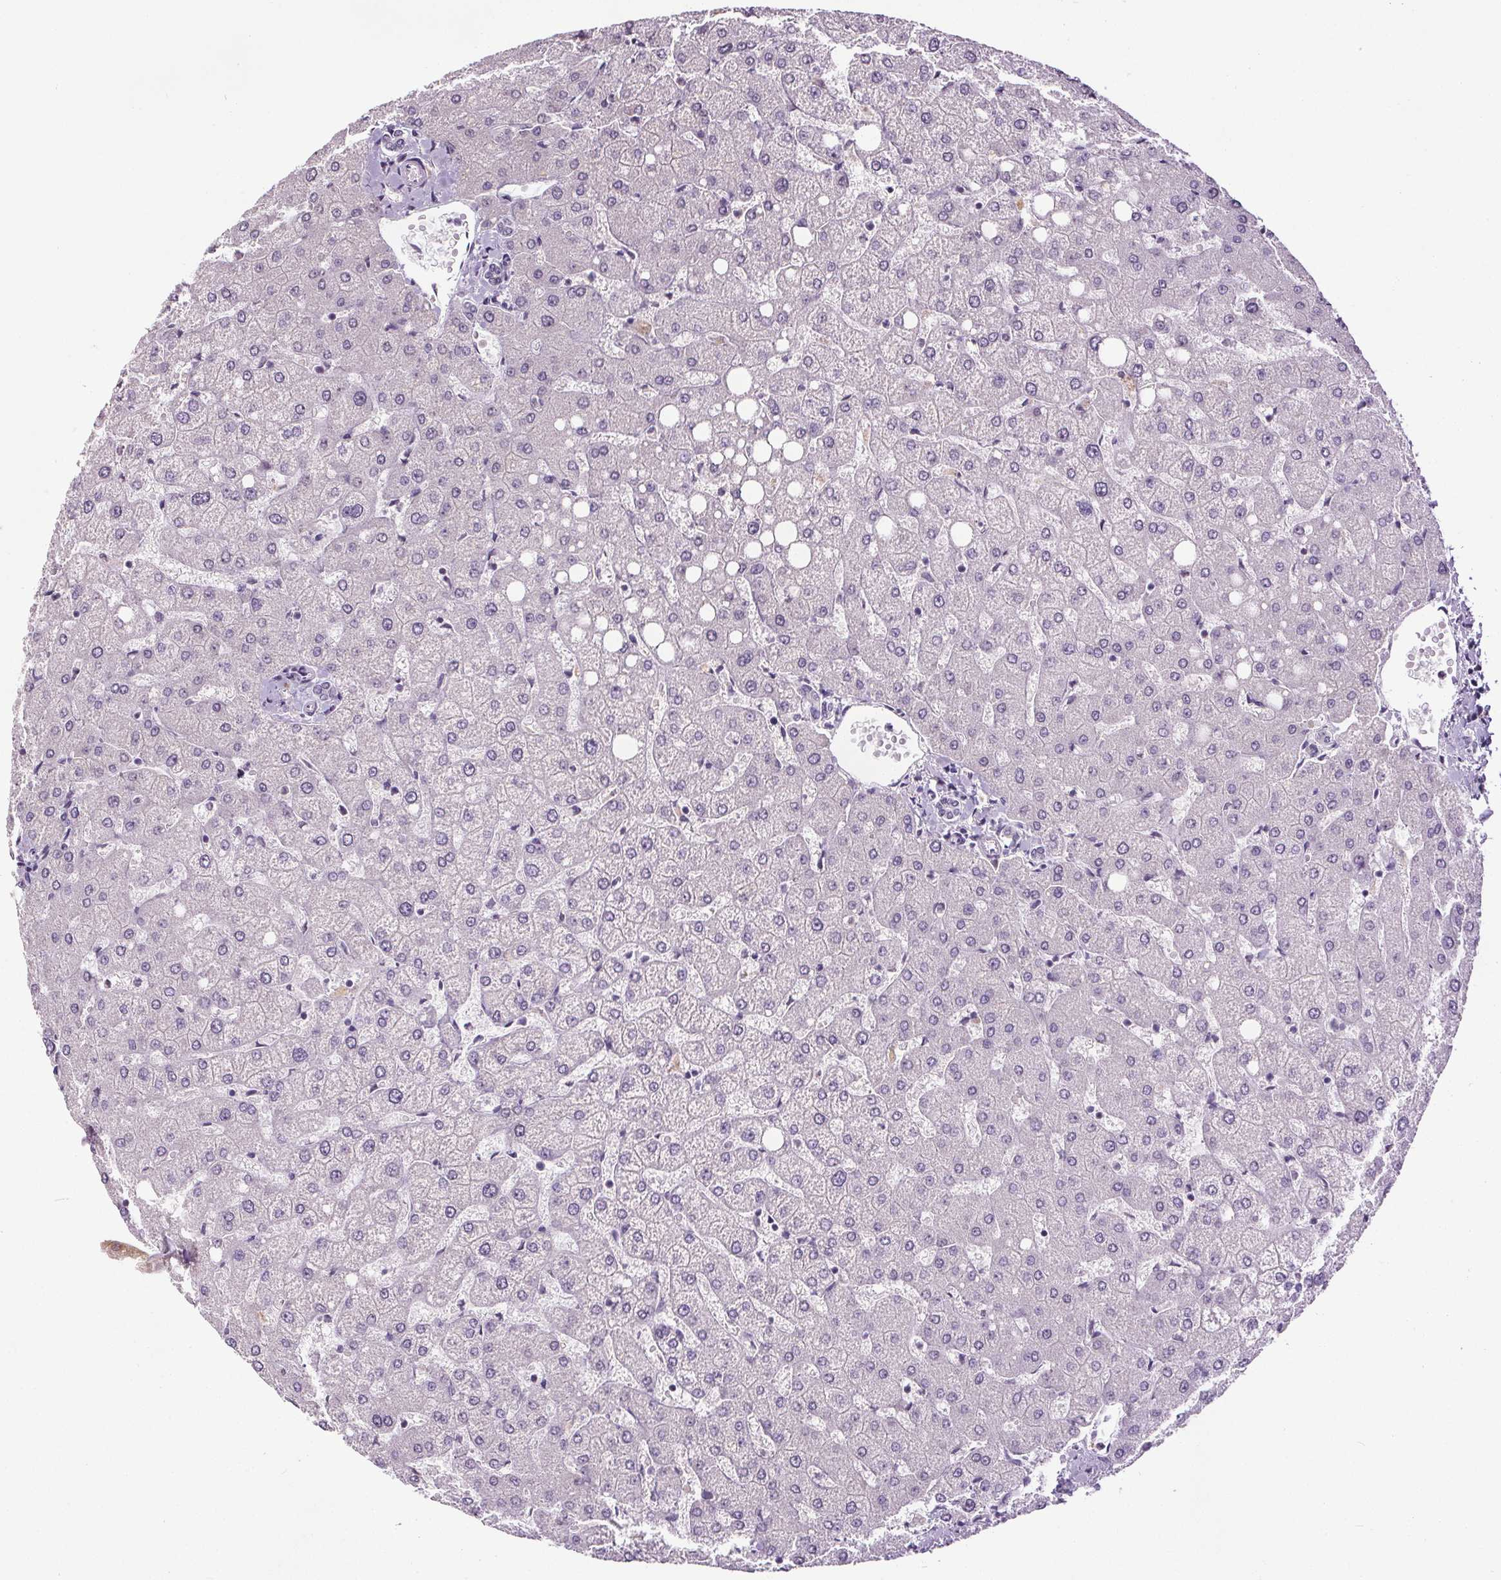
{"staining": {"intensity": "negative", "quantity": "none", "location": "none"}, "tissue": "liver", "cell_type": "Cholangiocytes", "image_type": "normal", "snomed": [{"axis": "morphology", "description": "Normal tissue, NOS"}, {"axis": "topography", "description": "Liver"}], "caption": "Histopathology image shows no significant protein staining in cholangiocytes of normal liver. The staining was performed using DAB (3,3'-diaminobenzidine) to visualize the protein expression in brown, while the nuclei were stained in blue with hematoxylin (Magnification: 20x).", "gene": "SLC2A9", "patient": {"sex": "female", "age": 54}}